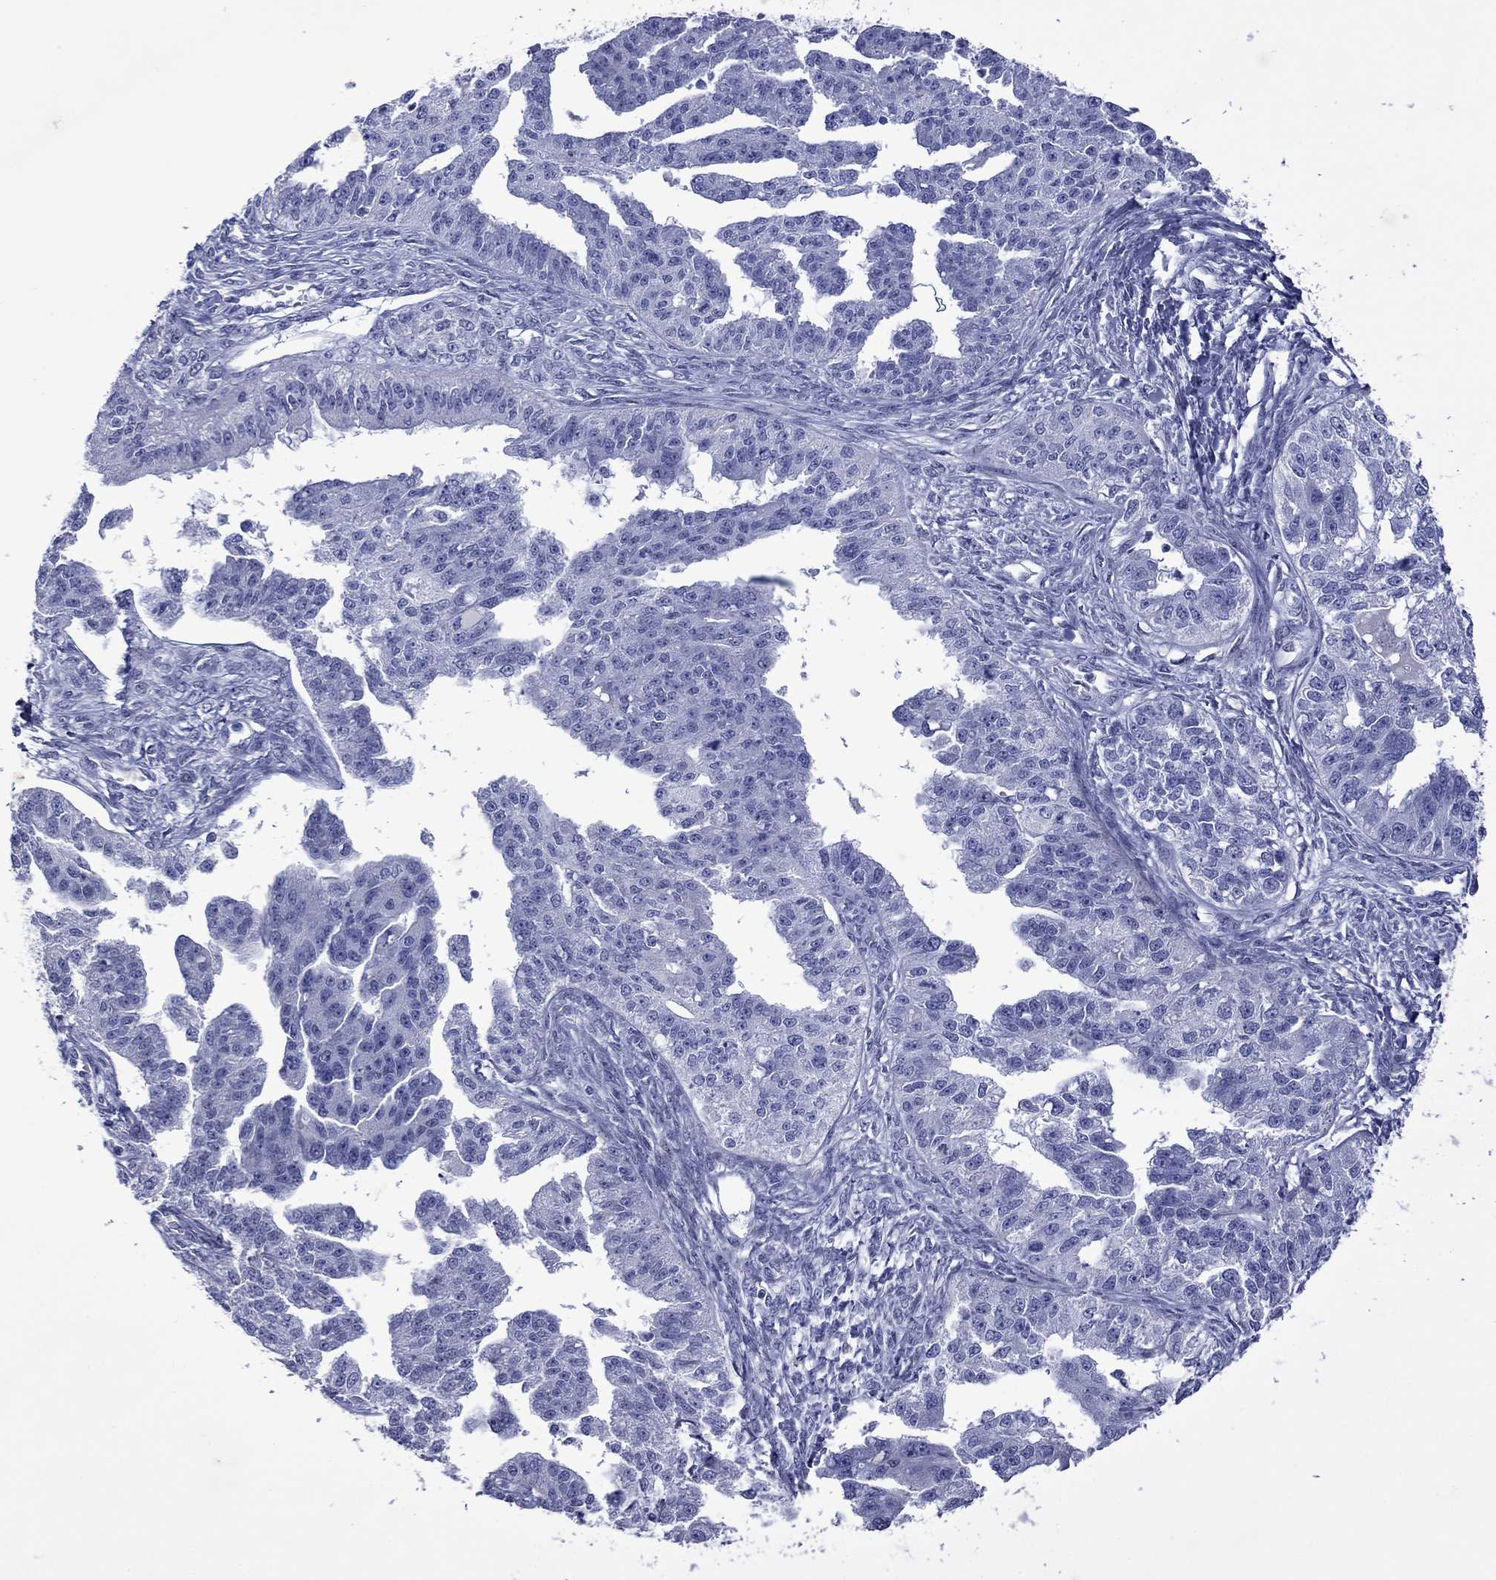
{"staining": {"intensity": "negative", "quantity": "none", "location": "none"}, "tissue": "ovarian cancer", "cell_type": "Tumor cells", "image_type": "cancer", "snomed": [{"axis": "morphology", "description": "Cystadenocarcinoma, serous, NOS"}, {"axis": "topography", "description": "Ovary"}], "caption": "Ovarian serous cystadenocarcinoma stained for a protein using immunohistochemistry demonstrates no expression tumor cells.", "gene": "PIWIL1", "patient": {"sex": "female", "age": 58}}